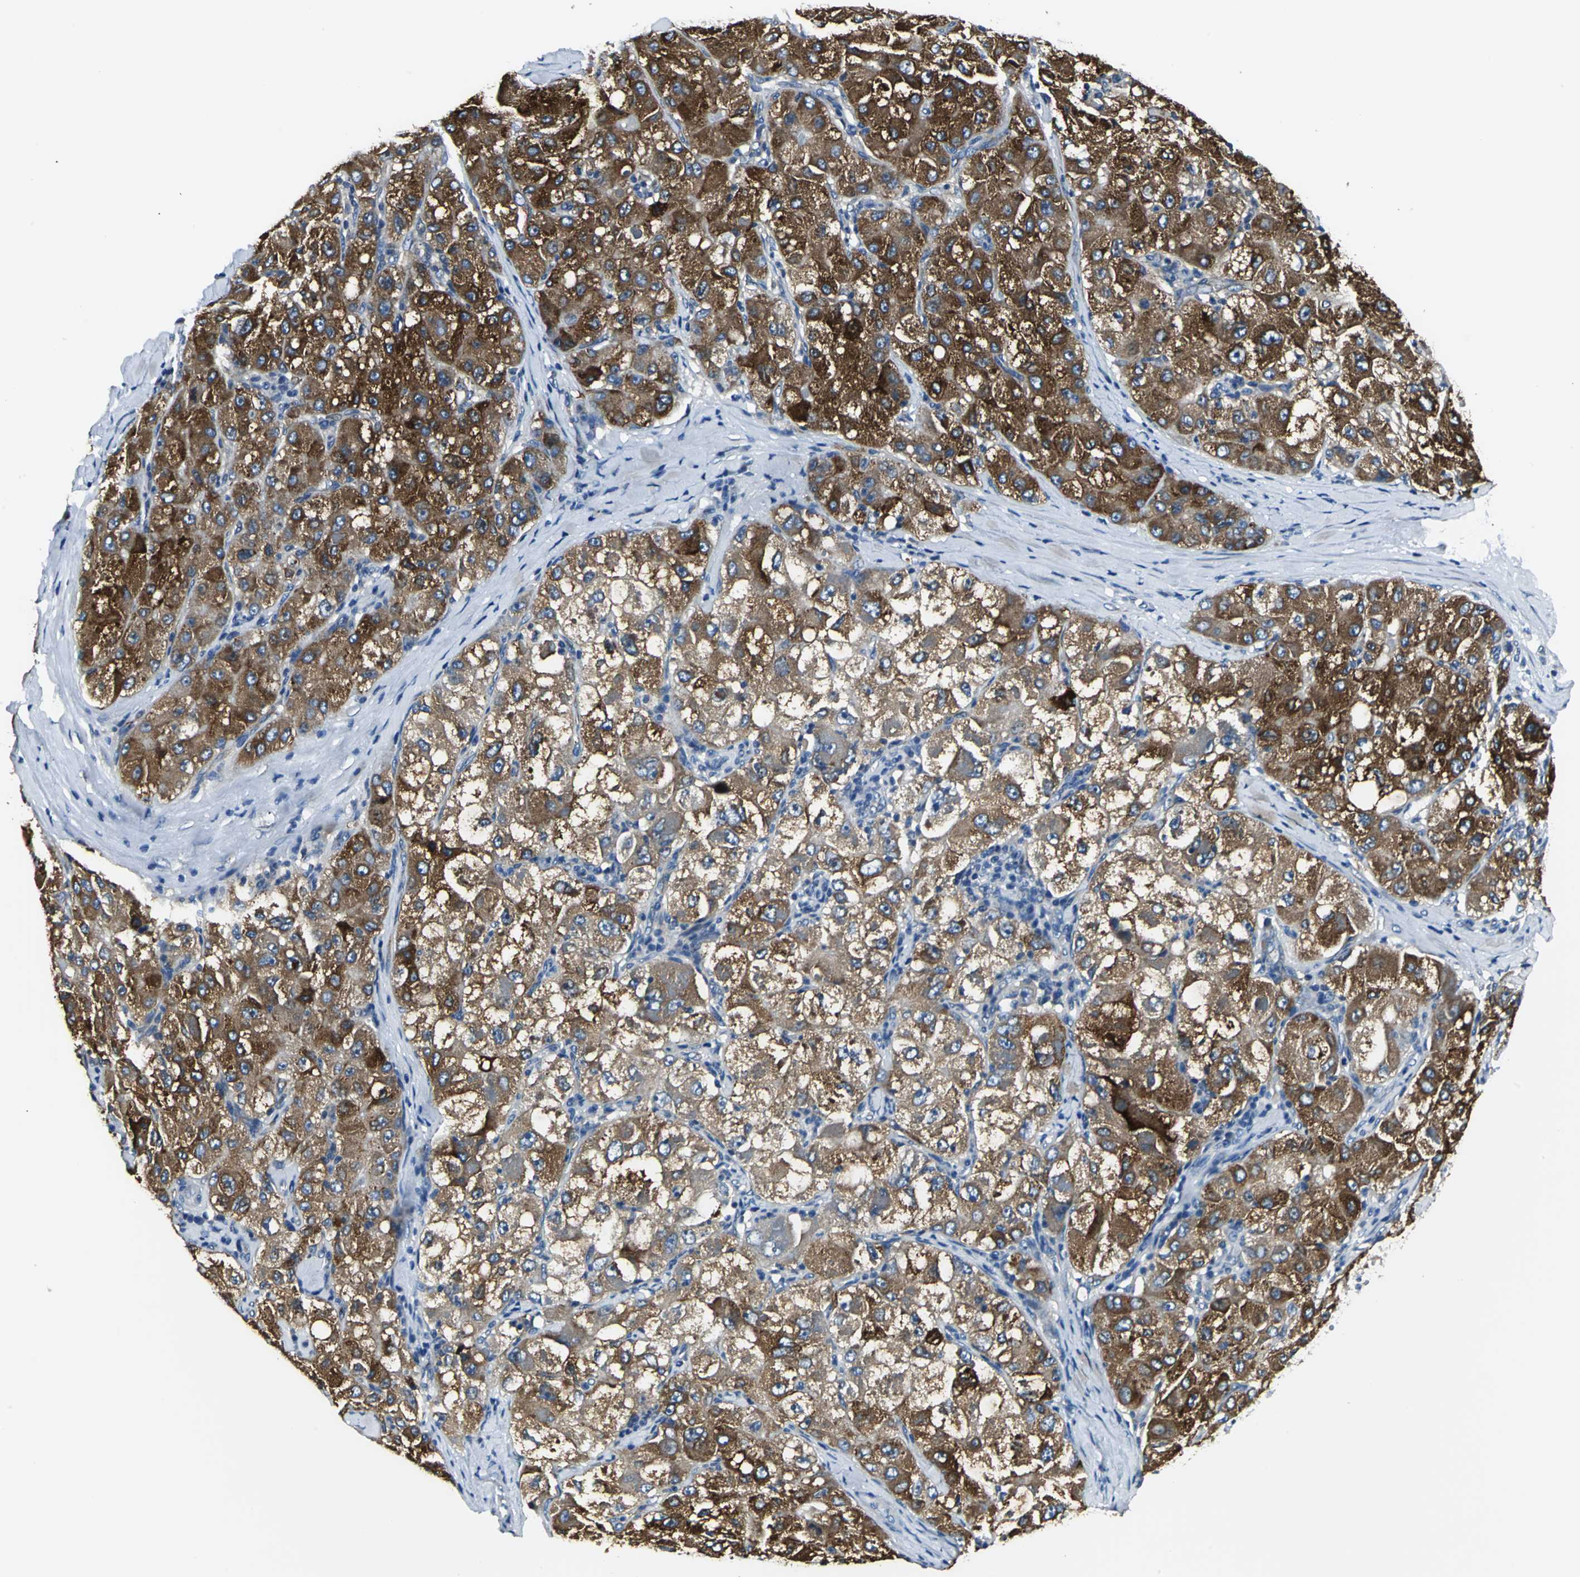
{"staining": {"intensity": "strong", "quantity": ">75%", "location": "cytoplasmic/membranous"}, "tissue": "liver cancer", "cell_type": "Tumor cells", "image_type": "cancer", "snomed": [{"axis": "morphology", "description": "Carcinoma, Hepatocellular, NOS"}, {"axis": "topography", "description": "Liver"}], "caption": "Protein staining reveals strong cytoplasmic/membranous staining in about >75% of tumor cells in hepatocellular carcinoma (liver).", "gene": "B3GNT2", "patient": {"sex": "male", "age": 80}}